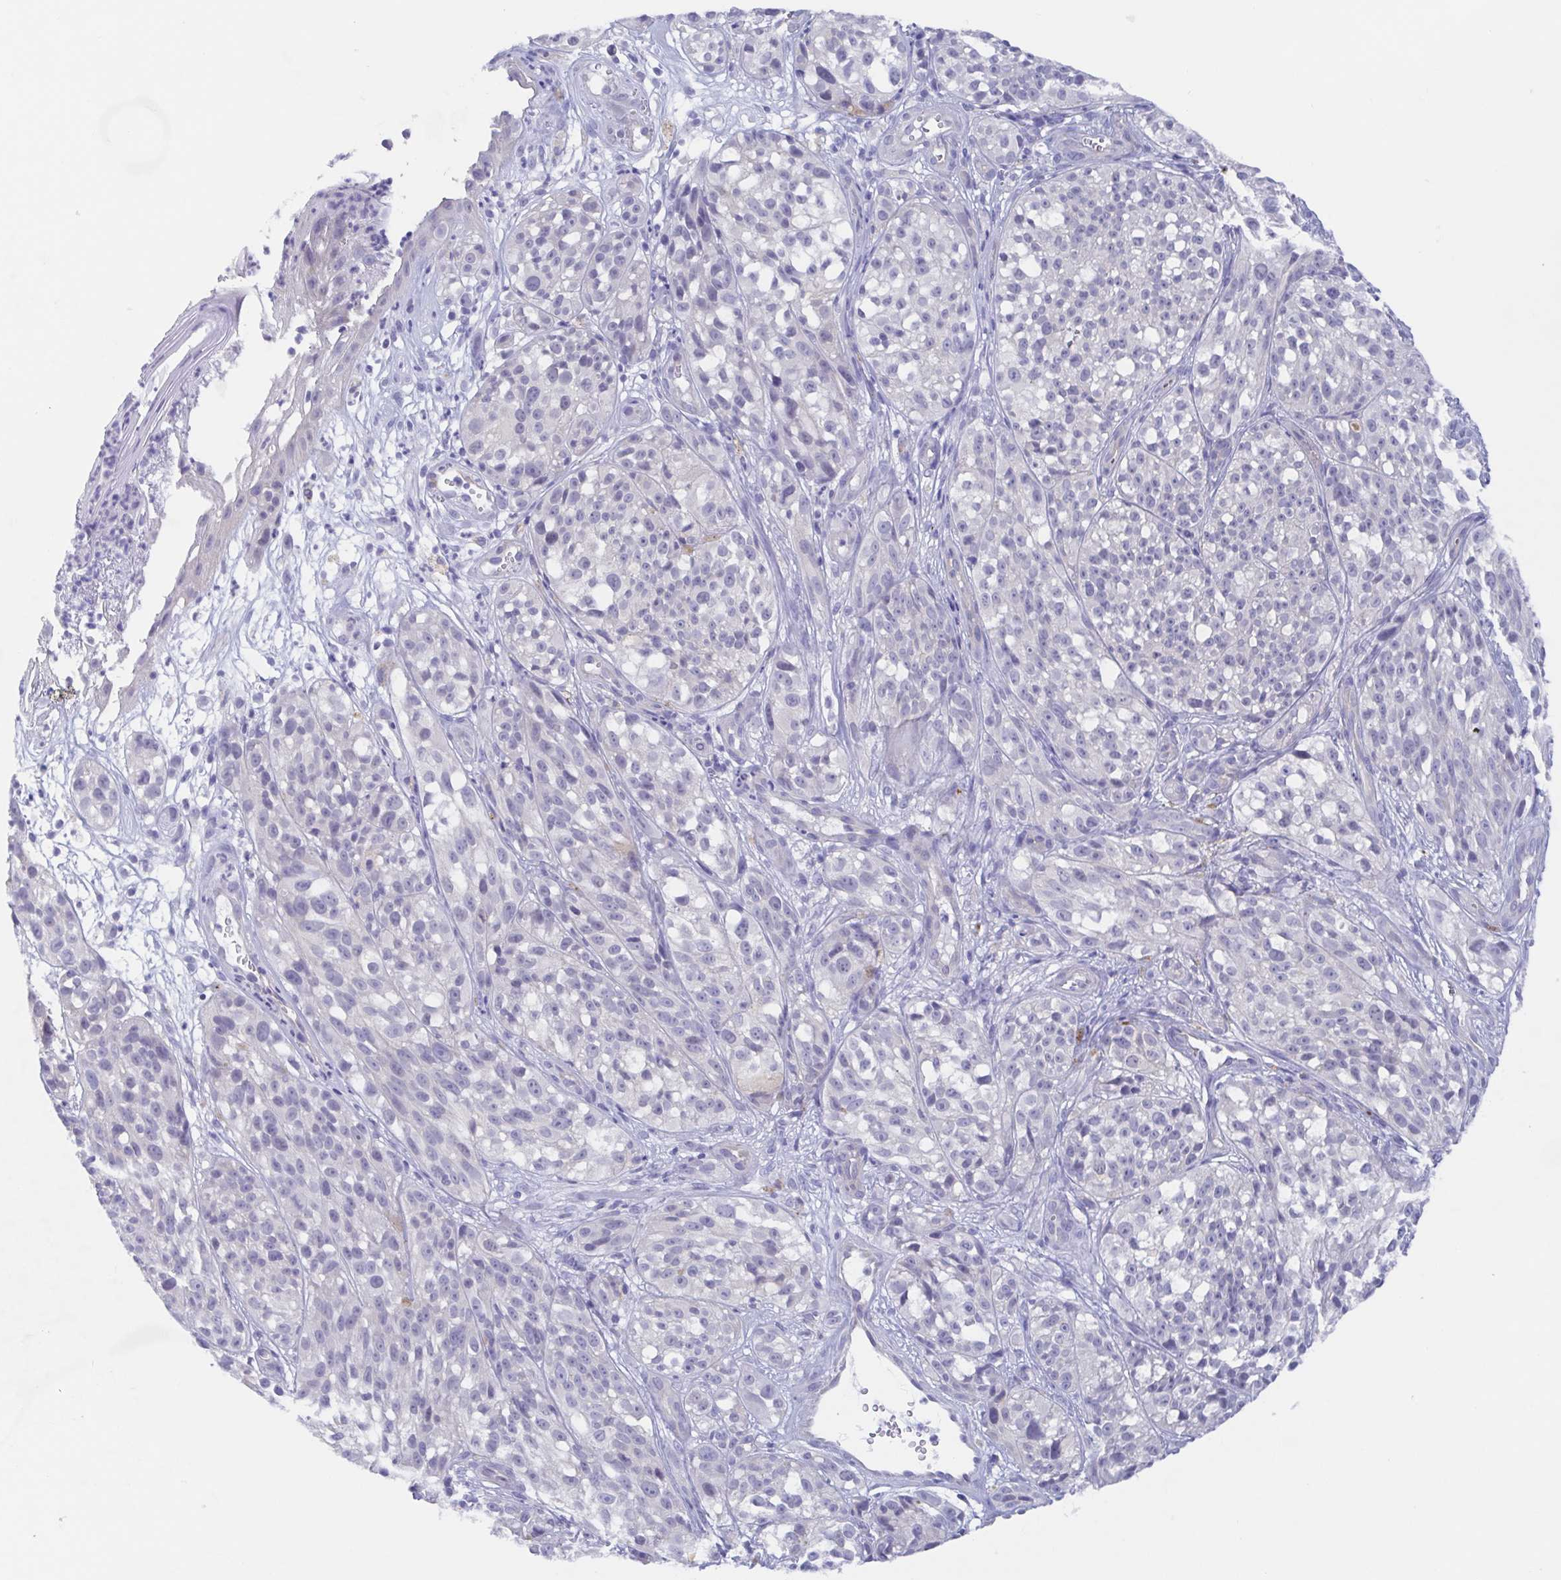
{"staining": {"intensity": "negative", "quantity": "none", "location": "none"}, "tissue": "melanoma", "cell_type": "Tumor cells", "image_type": "cancer", "snomed": [{"axis": "morphology", "description": "Malignant melanoma, NOS"}, {"axis": "topography", "description": "Skin"}], "caption": "DAB (3,3'-diaminobenzidine) immunohistochemical staining of melanoma displays no significant expression in tumor cells.", "gene": "TEX12", "patient": {"sex": "female", "age": 85}}